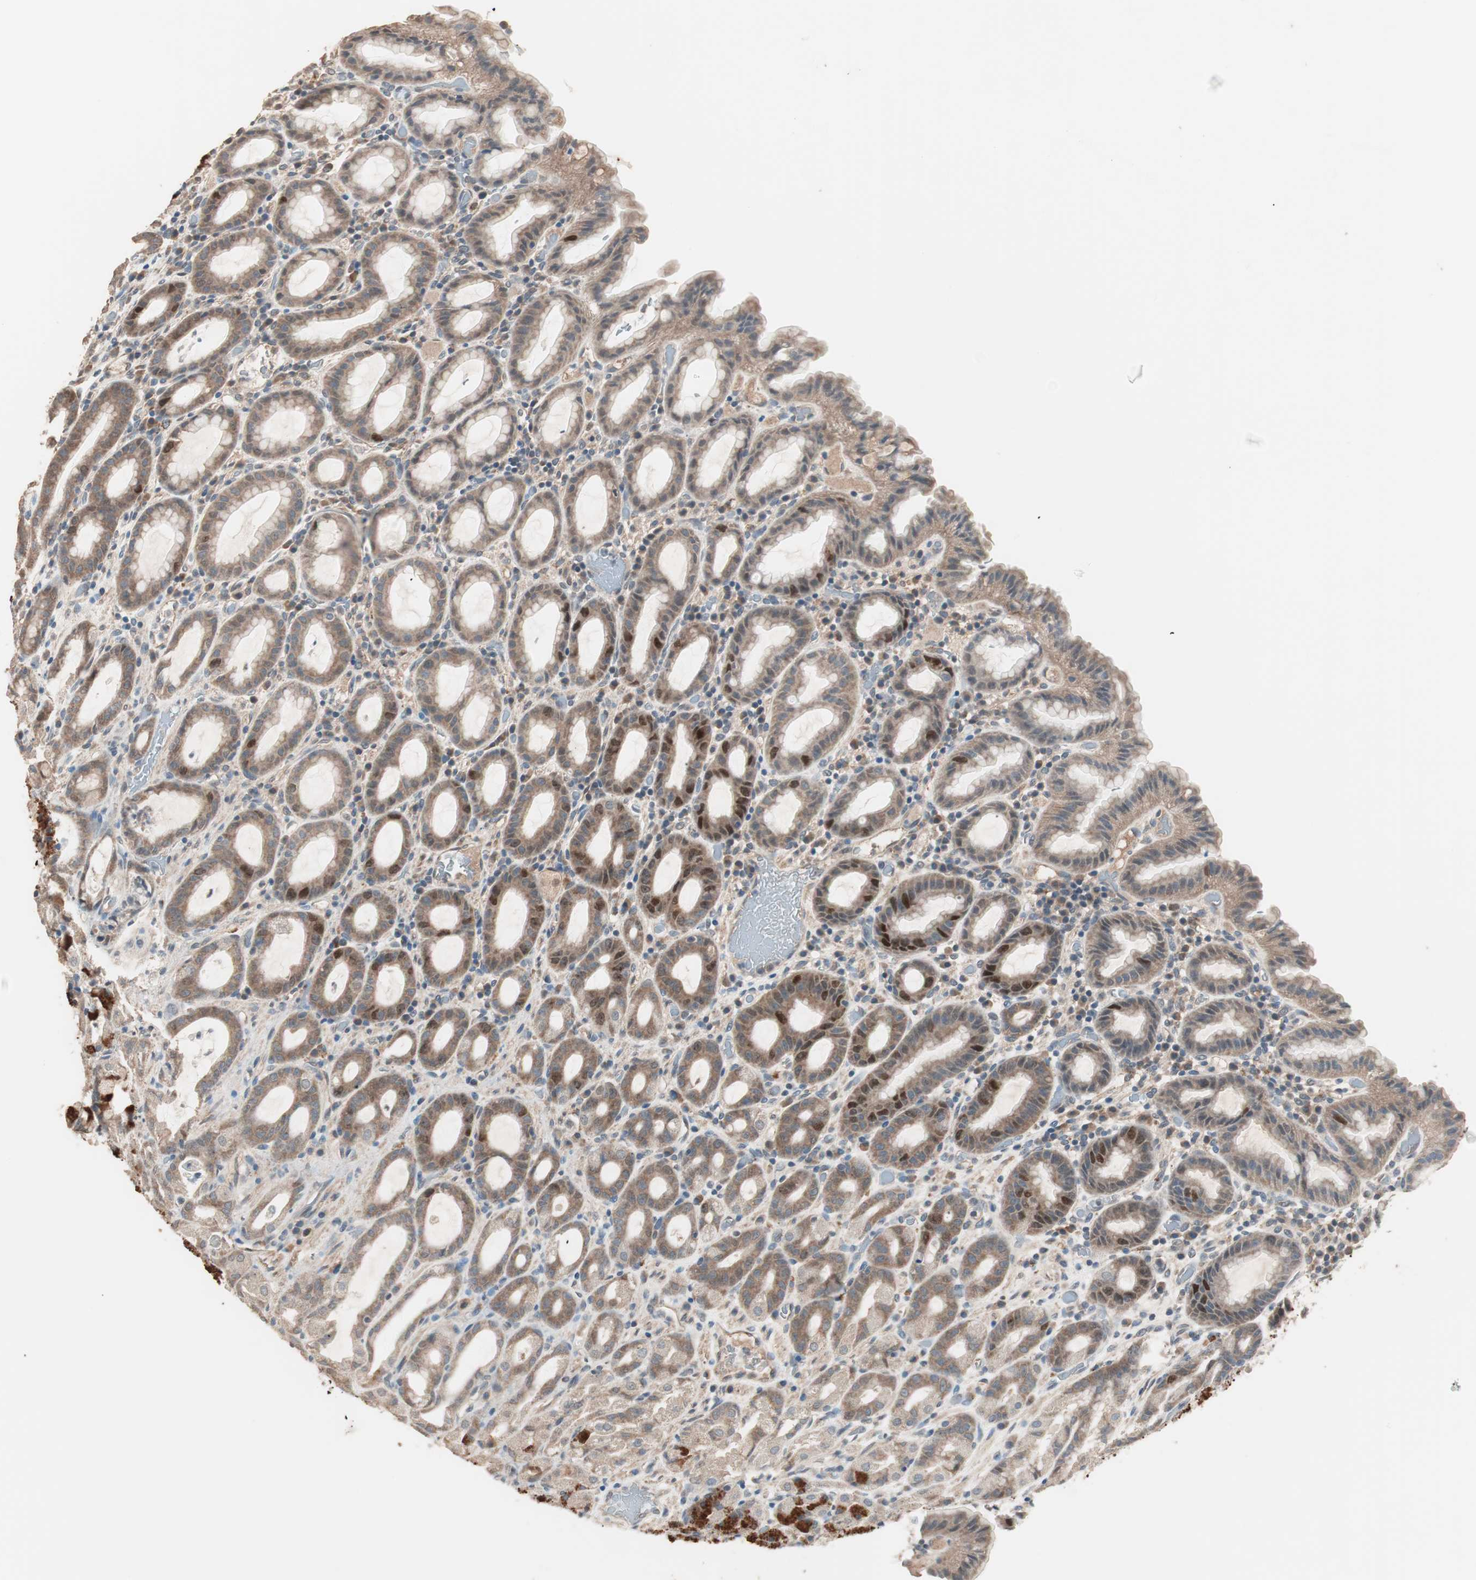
{"staining": {"intensity": "strong", "quantity": ">75%", "location": "cytoplasmic/membranous,nuclear"}, "tissue": "stomach", "cell_type": "Glandular cells", "image_type": "normal", "snomed": [{"axis": "morphology", "description": "Normal tissue, NOS"}, {"axis": "topography", "description": "Stomach, upper"}], "caption": "Immunohistochemistry (IHC) (DAB) staining of benign human stomach demonstrates strong cytoplasmic/membranous,nuclear protein positivity in about >75% of glandular cells.", "gene": "NFRKB", "patient": {"sex": "male", "age": 68}}